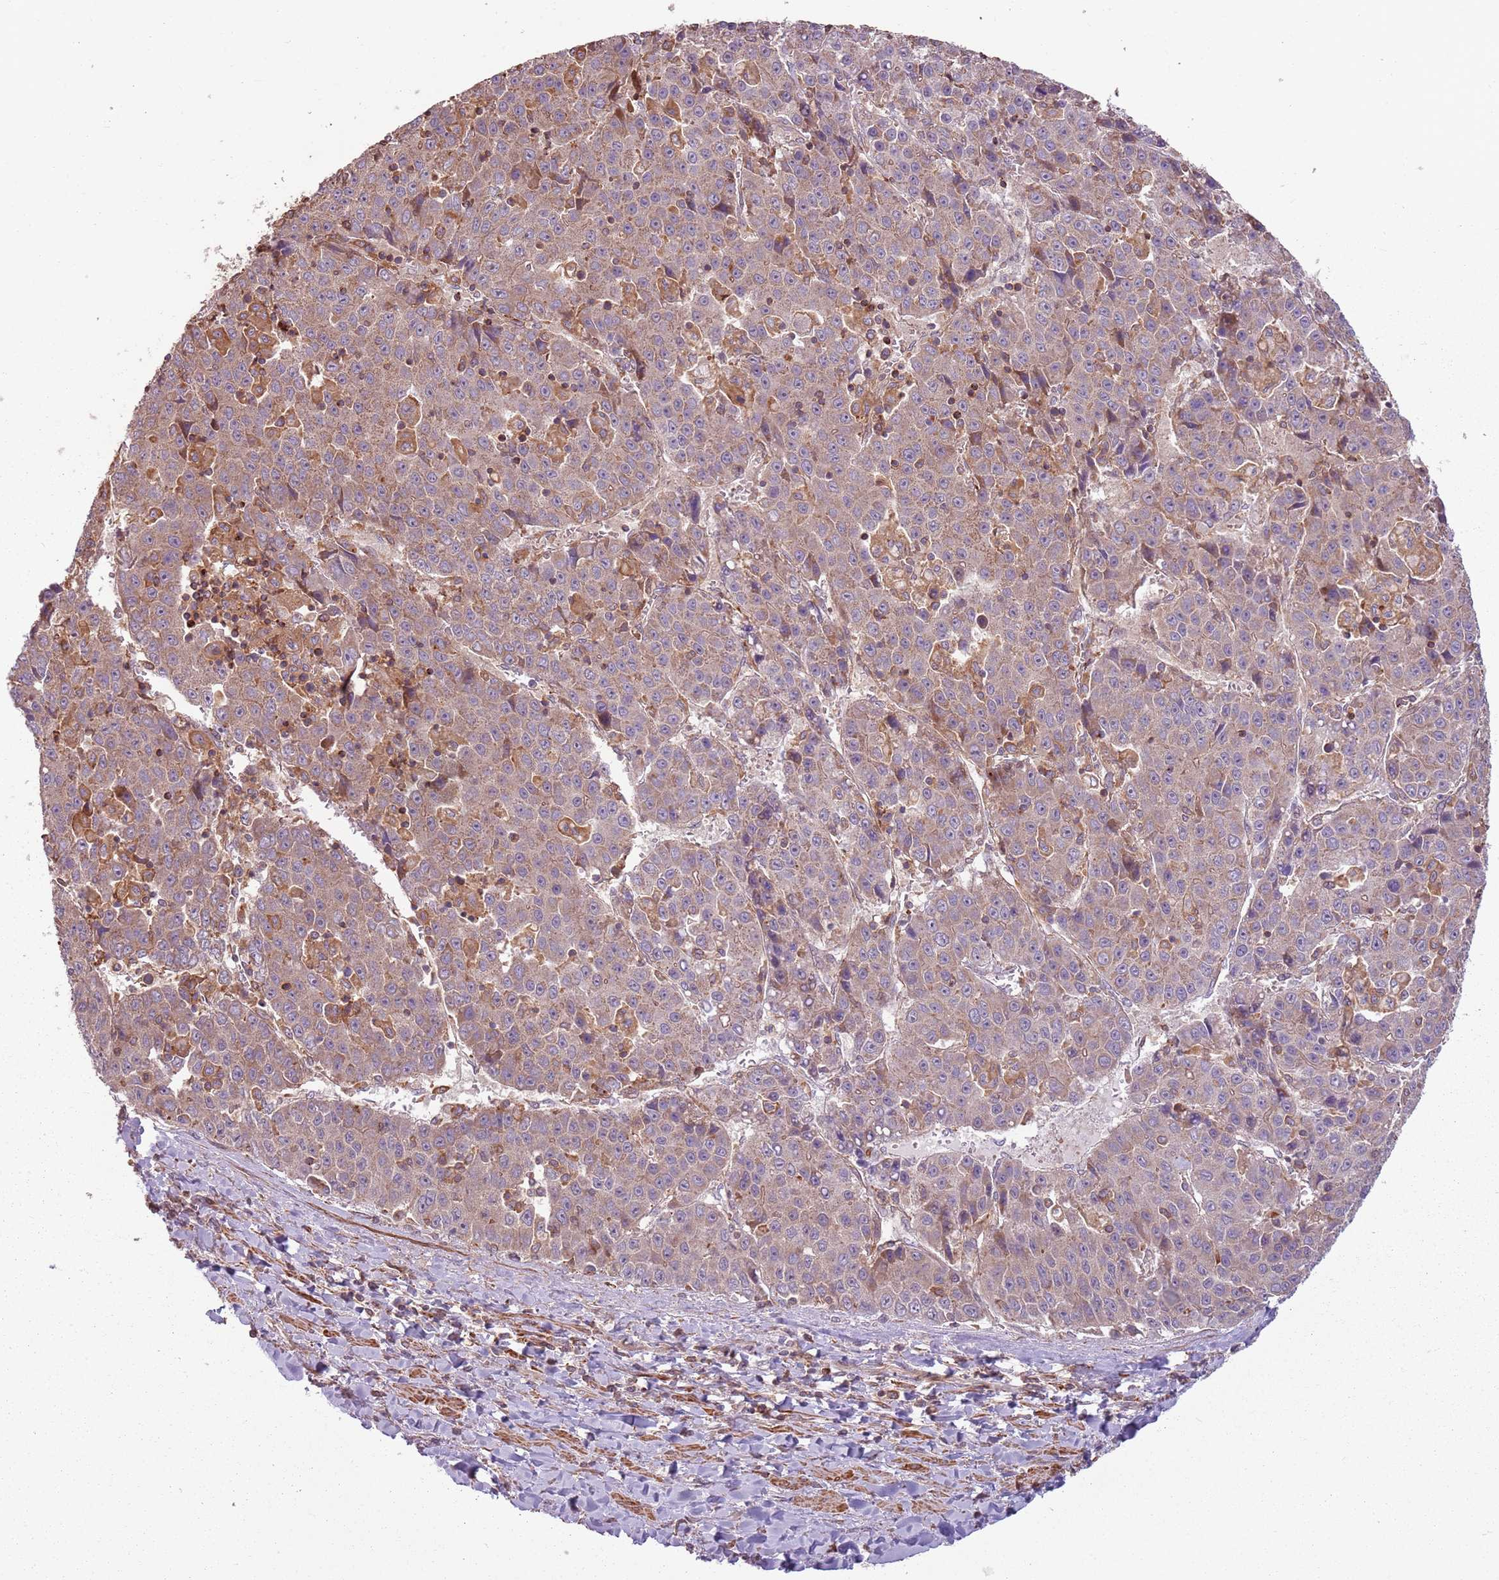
{"staining": {"intensity": "weak", "quantity": "25%-75%", "location": "cytoplasmic/membranous"}, "tissue": "liver cancer", "cell_type": "Tumor cells", "image_type": "cancer", "snomed": [{"axis": "morphology", "description": "Carcinoma, Hepatocellular, NOS"}, {"axis": "topography", "description": "Liver"}], "caption": "The histopathology image exhibits staining of liver cancer (hepatocellular carcinoma), revealing weak cytoplasmic/membranous protein staining (brown color) within tumor cells.", "gene": "RPL21", "patient": {"sex": "female", "age": 53}}